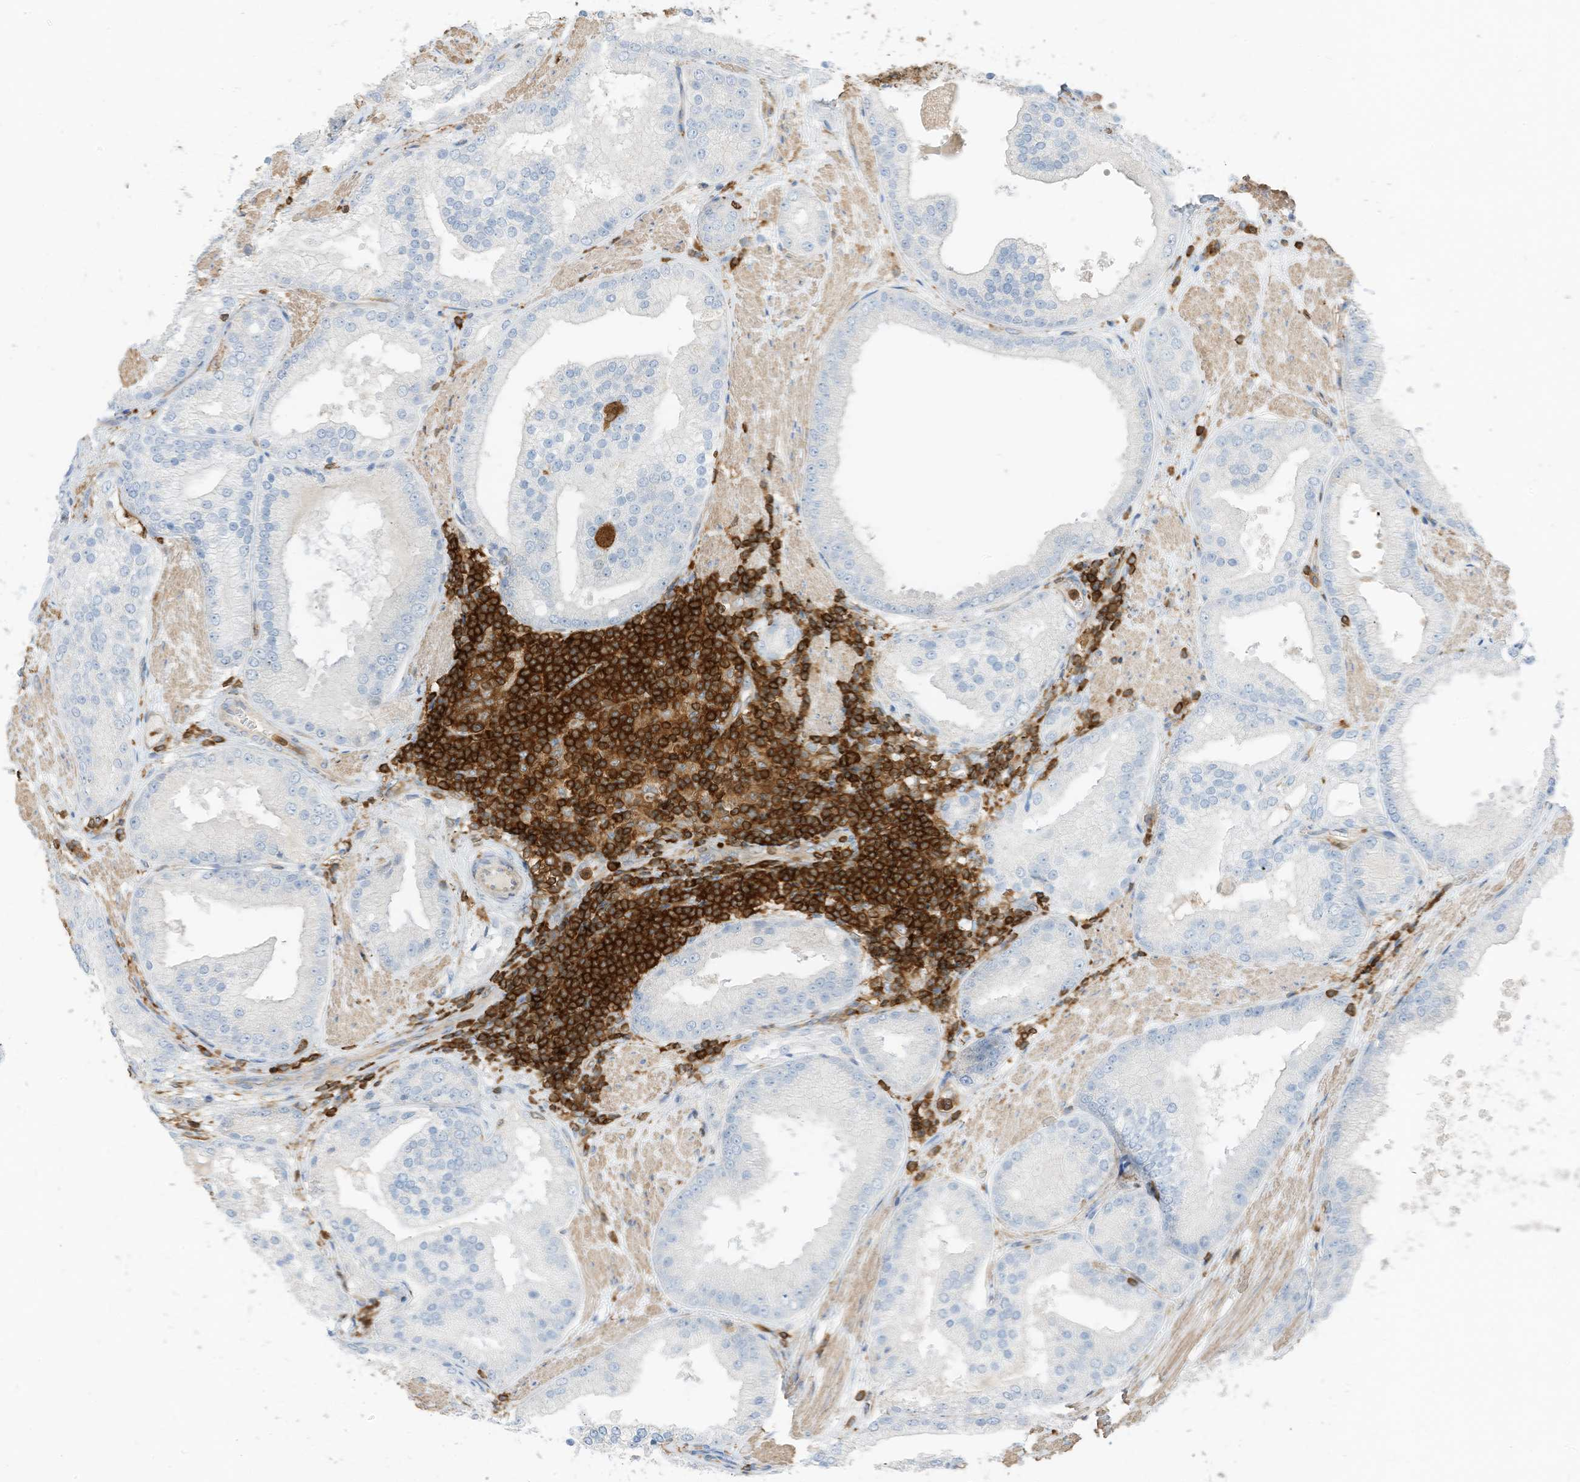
{"staining": {"intensity": "negative", "quantity": "none", "location": "none"}, "tissue": "prostate cancer", "cell_type": "Tumor cells", "image_type": "cancer", "snomed": [{"axis": "morphology", "description": "Adenocarcinoma, Low grade"}, {"axis": "topography", "description": "Prostate"}], "caption": "Immunohistochemistry (IHC) histopathology image of human prostate cancer stained for a protein (brown), which reveals no staining in tumor cells.", "gene": "ARHGAP25", "patient": {"sex": "male", "age": 67}}